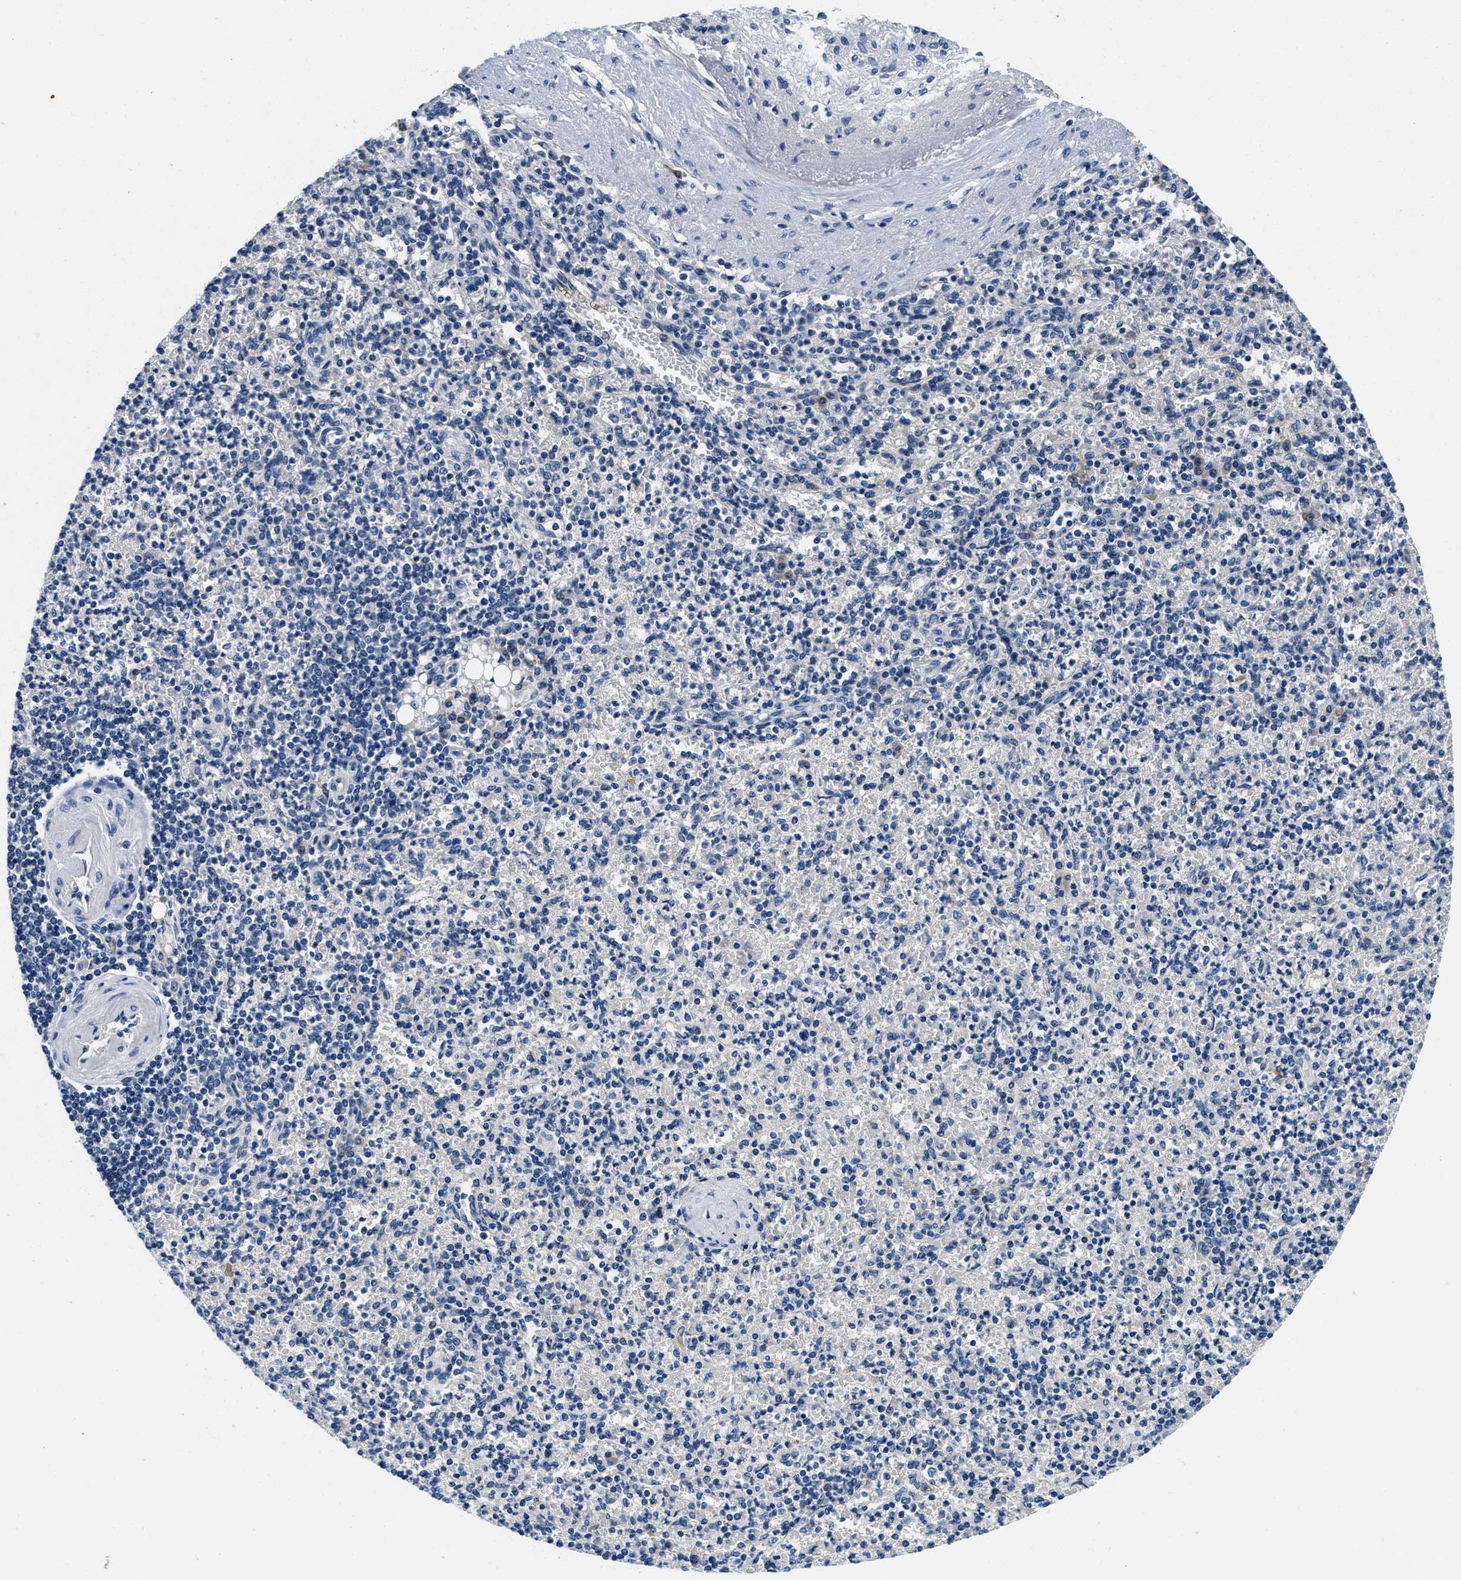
{"staining": {"intensity": "moderate", "quantity": "<25%", "location": "cytoplasmic/membranous"}, "tissue": "spleen", "cell_type": "Cells in red pulp", "image_type": "normal", "snomed": [{"axis": "morphology", "description": "Normal tissue, NOS"}, {"axis": "topography", "description": "Spleen"}], "caption": "Spleen stained for a protein reveals moderate cytoplasmic/membranous positivity in cells in red pulp. (DAB (3,3'-diaminobenzidine) = brown stain, brightfield microscopy at high magnification).", "gene": "ALDH3A2", "patient": {"sex": "female", "age": 74}}